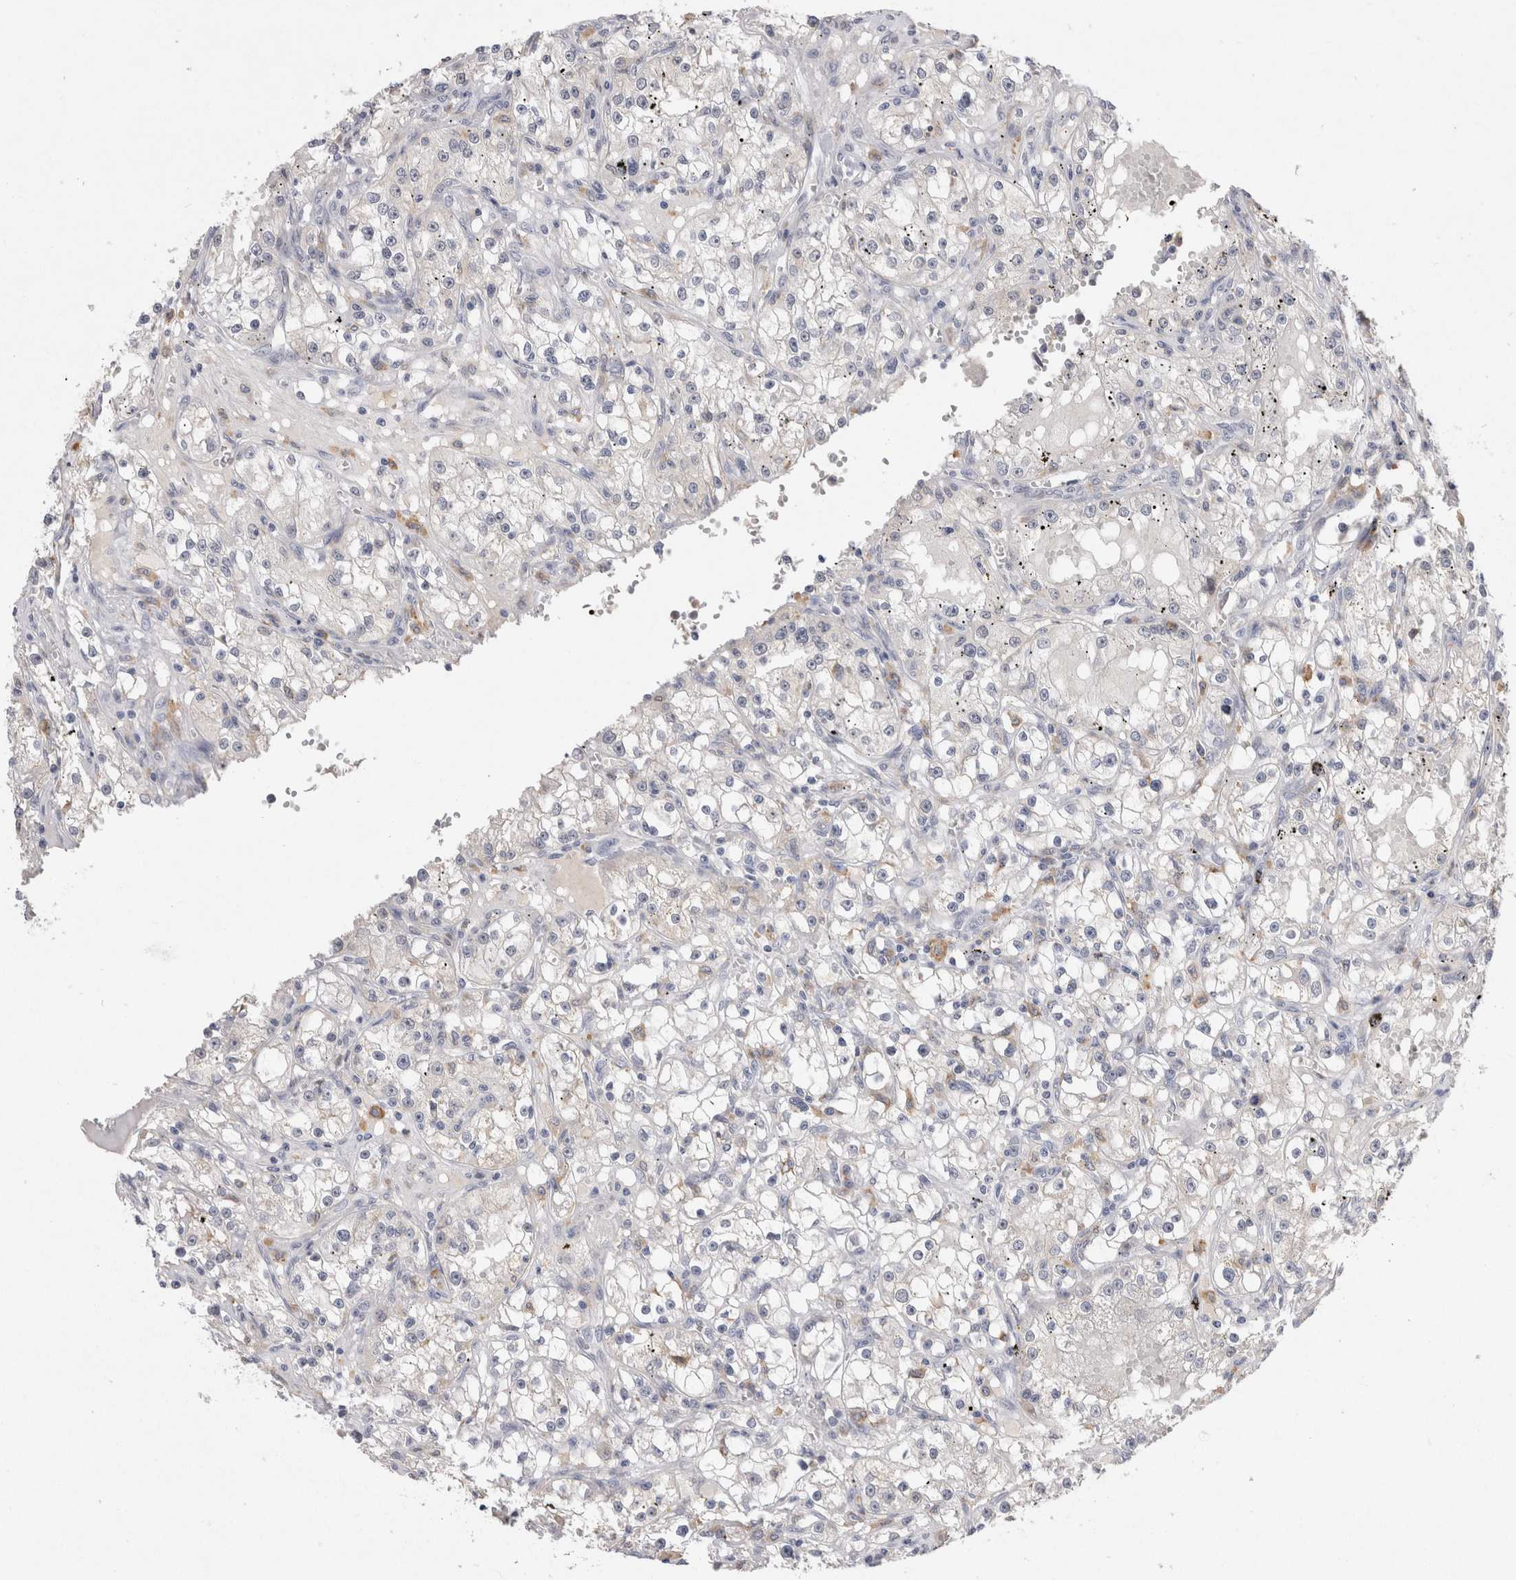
{"staining": {"intensity": "negative", "quantity": "none", "location": "none"}, "tissue": "renal cancer", "cell_type": "Tumor cells", "image_type": "cancer", "snomed": [{"axis": "morphology", "description": "Adenocarcinoma, NOS"}, {"axis": "topography", "description": "Kidney"}], "caption": "Immunohistochemistry (IHC) of renal cancer reveals no expression in tumor cells.", "gene": "VSIG4", "patient": {"sex": "male", "age": 56}}